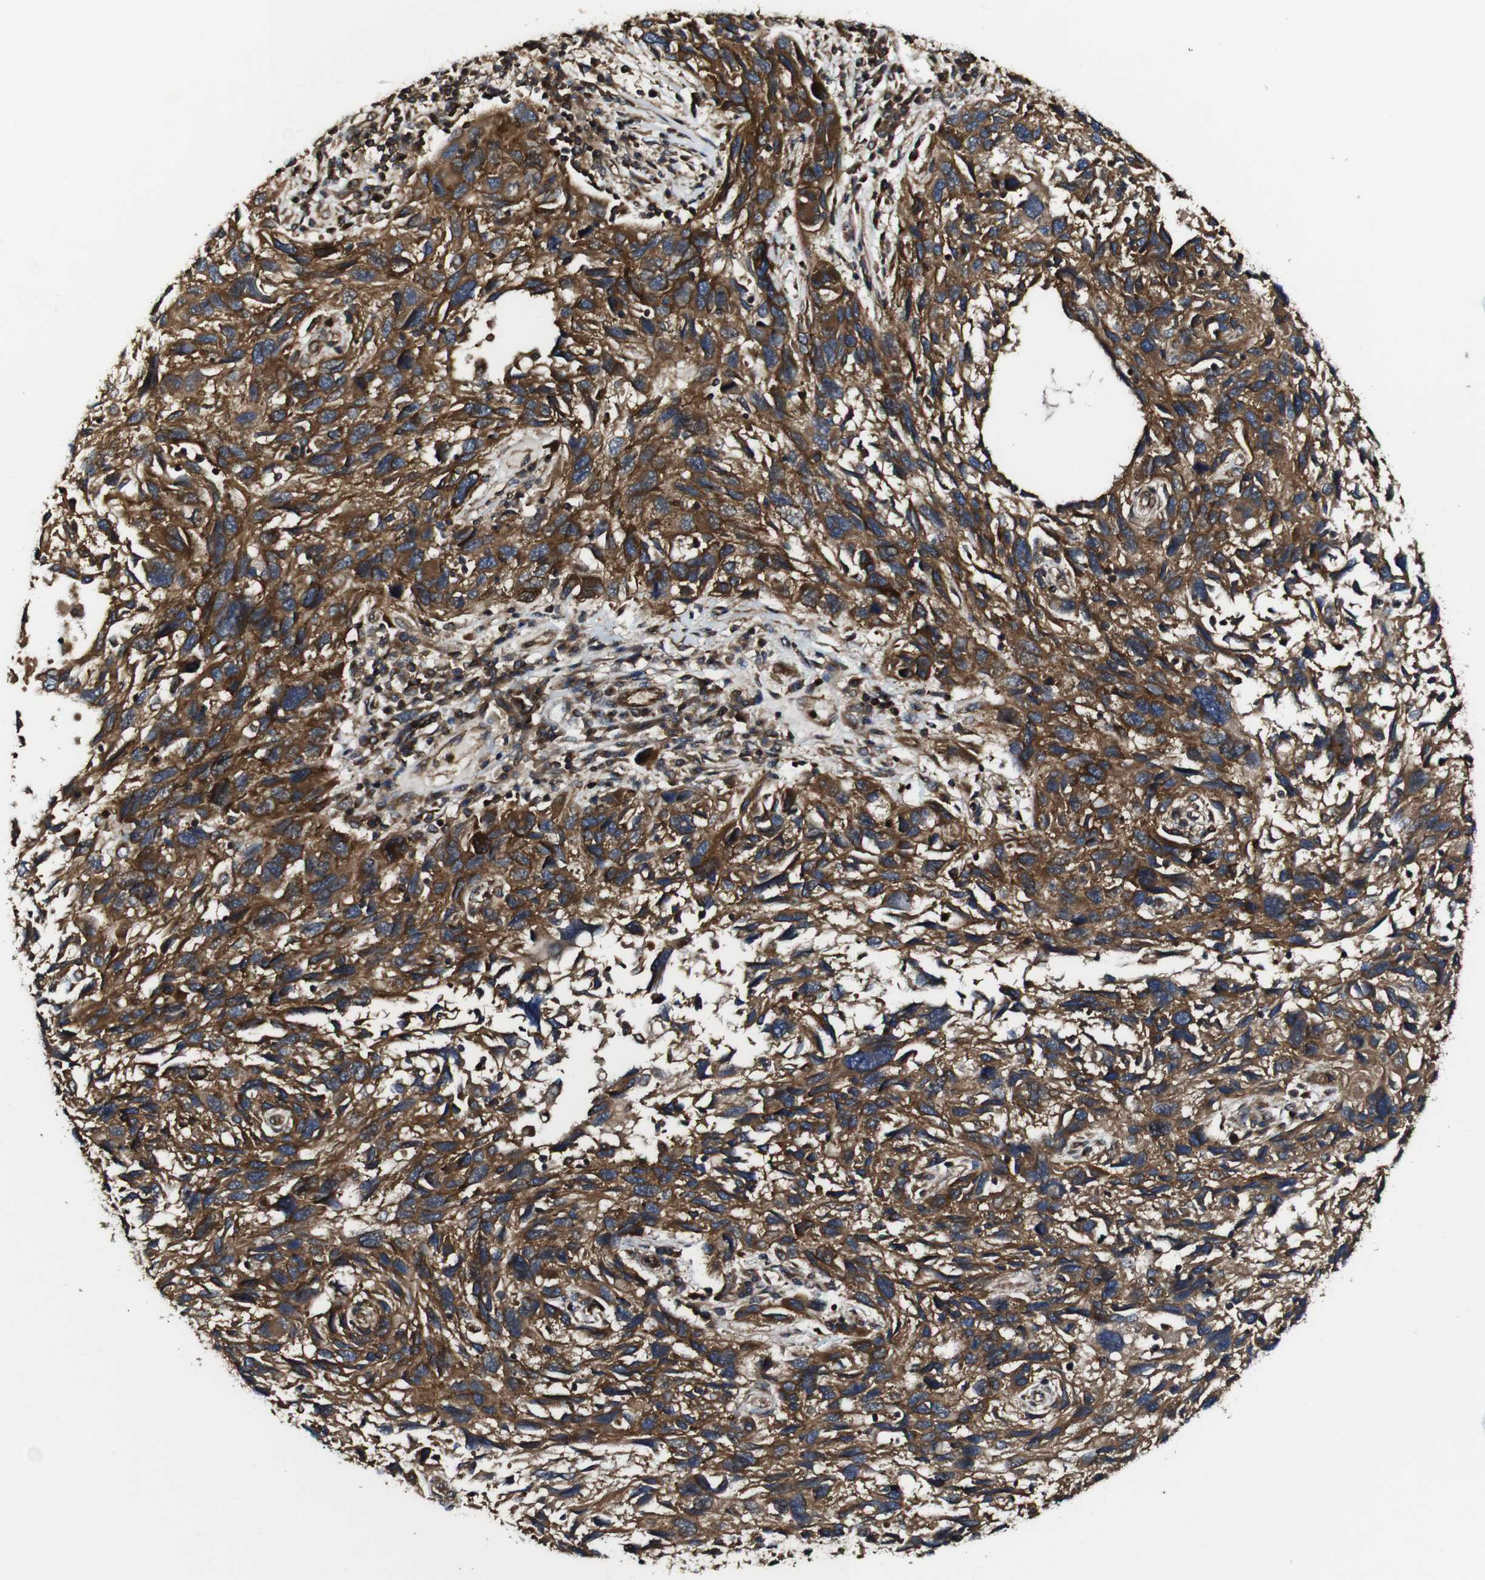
{"staining": {"intensity": "strong", "quantity": ">75%", "location": "cytoplasmic/membranous"}, "tissue": "melanoma", "cell_type": "Tumor cells", "image_type": "cancer", "snomed": [{"axis": "morphology", "description": "Malignant melanoma, NOS"}, {"axis": "topography", "description": "Skin"}], "caption": "Malignant melanoma stained for a protein shows strong cytoplasmic/membranous positivity in tumor cells. The staining is performed using DAB (3,3'-diaminobenzidine) brown chromogen to label protein expression. The nuclei are counter-stained blue using hematoxylin.", "gene": "TNIK", "patient": {"sex": "male", "age": 53}}